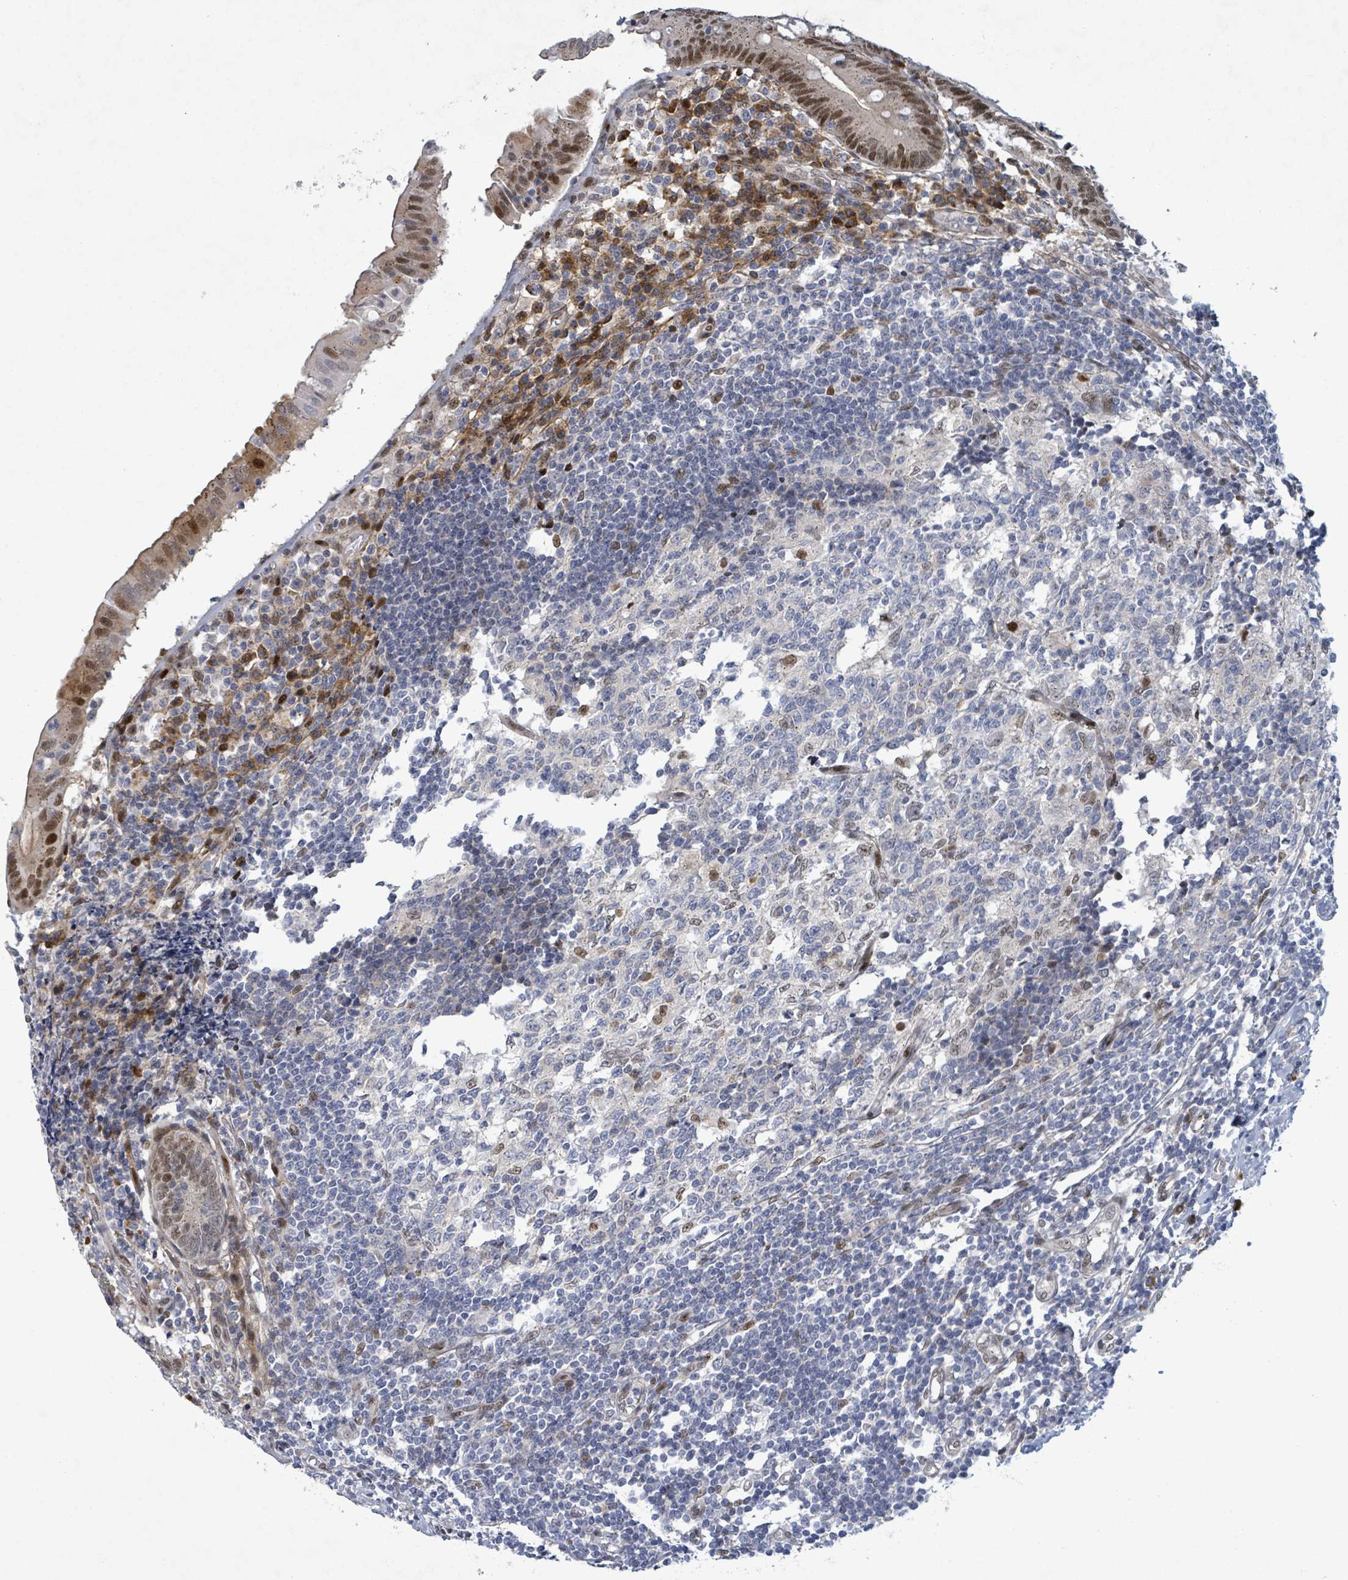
{"staining": {"intensity": "moderate", "quantity": ">75%", "location": "nuclear"}, "tissue": "appendix", "cell_type": "Glandular cells", "image_type": "normal", "snomed": [{"axis": "morphology", "description": "Normal tissue, NOS"}, {"axis": "topography", "description": "Appendix"}], "caption": "The histopathology image shows a brown stain indicating the presence of a protein in the nuclear of glandular cells in appendix. (DAB = brown stain, brightfield microscopy at high magnification).", "gene": "TUSC1", "patient": {"sex": "male", "age": 55}}